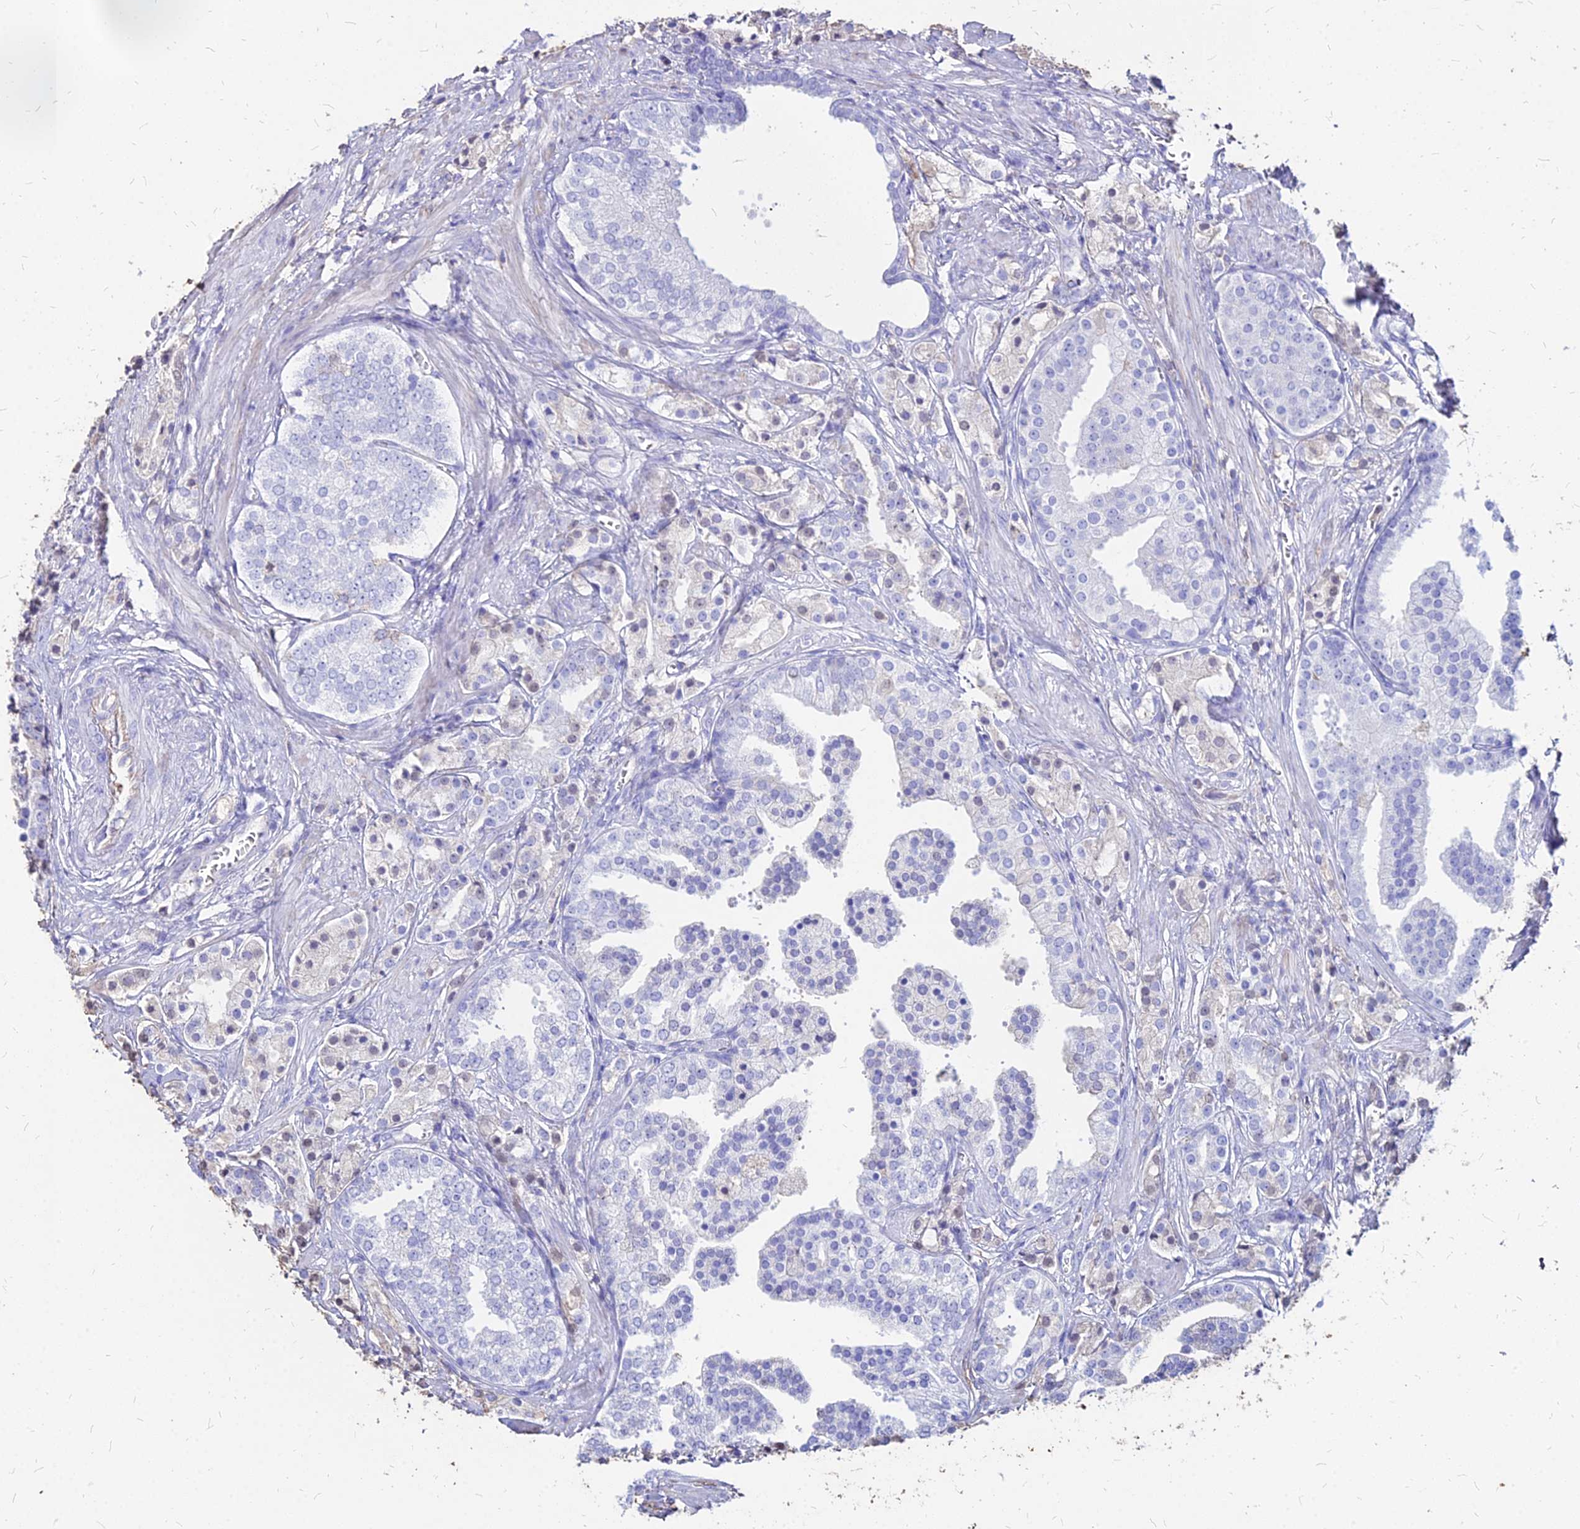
{"staining": {"intensity": "negative", "quantity": "none", "location": "none"}, "tissue": "prostate cancer", "cell_type": "Tumor cells", "image_type": "cancer", "snomed": [{"axis": "morphology", "description": "Adenocarcinoma, High grade"}, {"axis": "topography", "description": "Prostate"}], "caption": "A histopathology image of human prostate high-grade adenocarcinoma is negative for staining in tumor cells.", "gene": "NME5", "patient": {"sex": "male", "age": 50}}